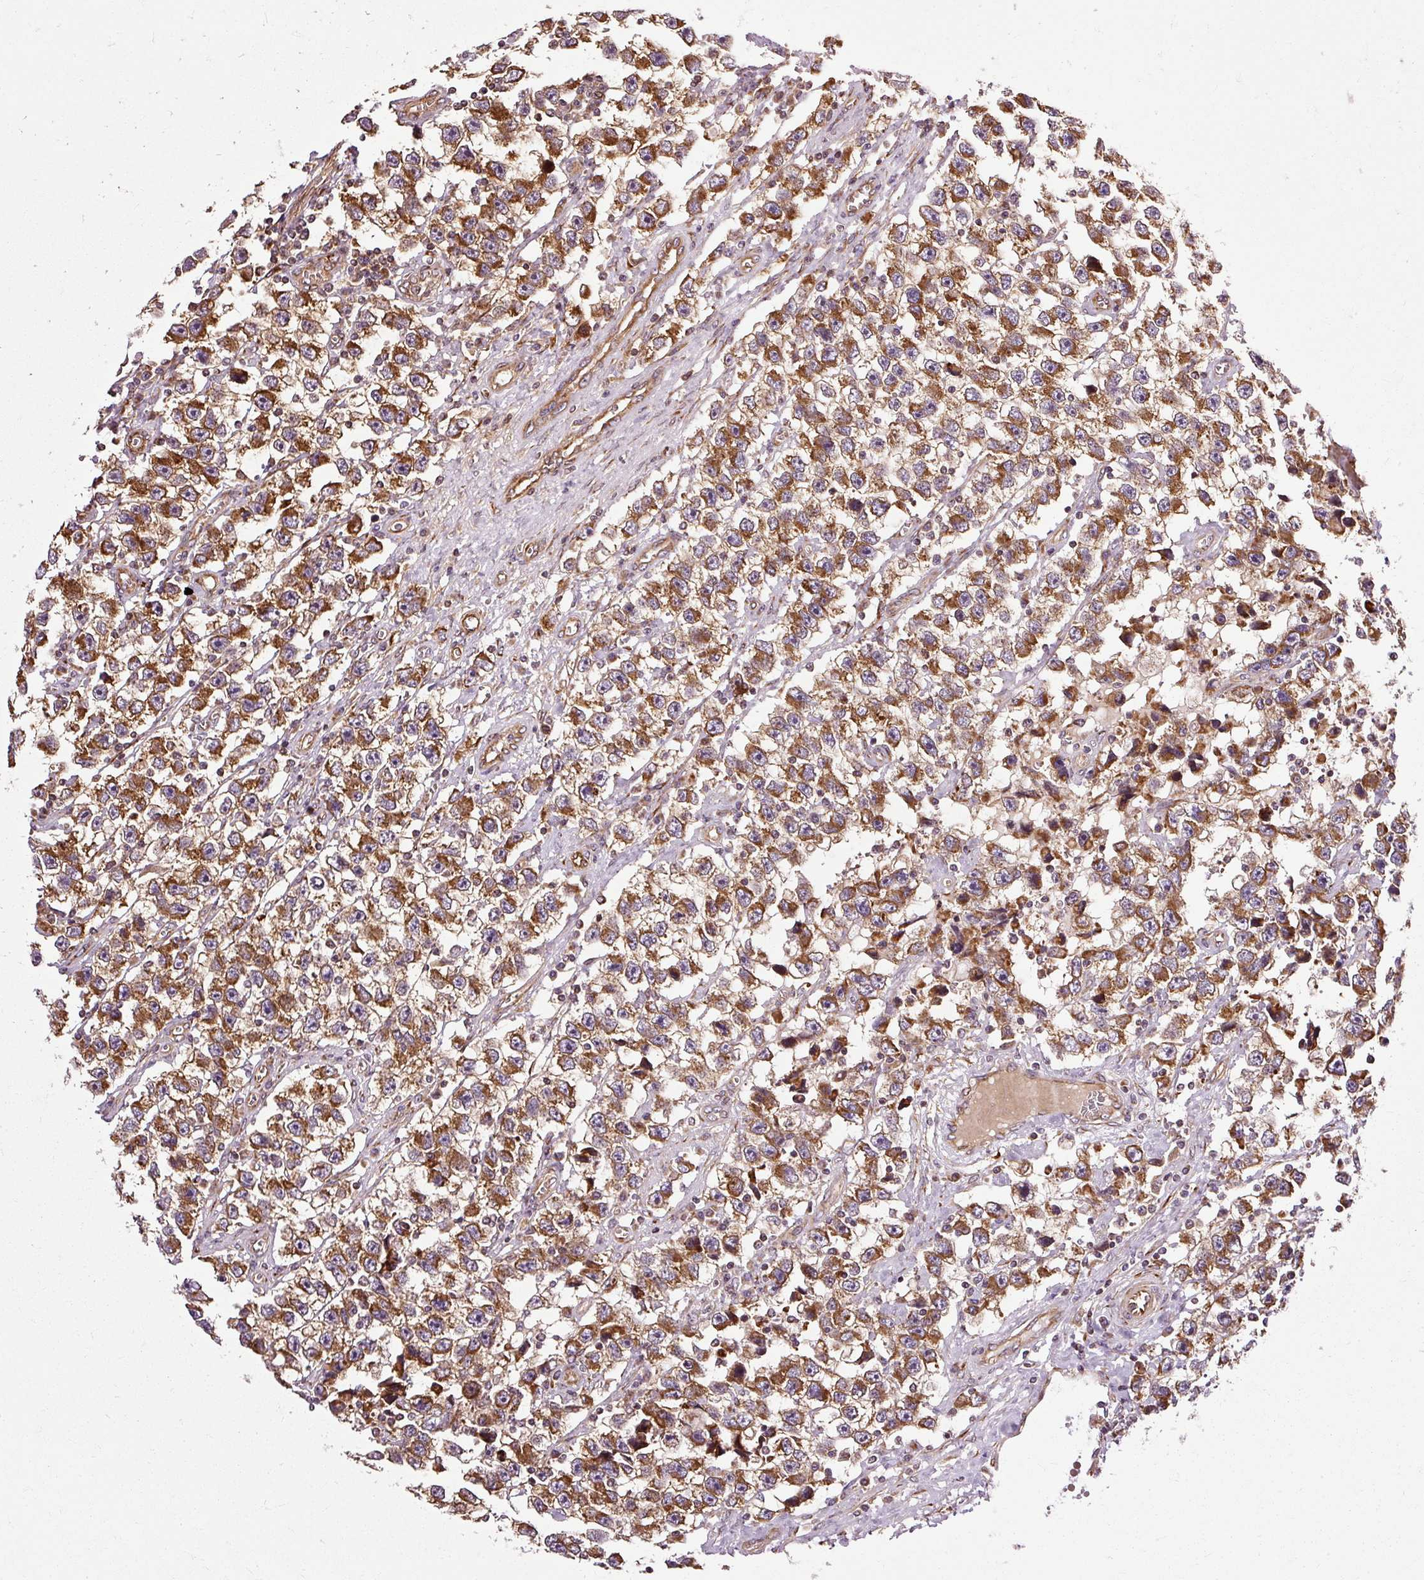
{"staining": {"intensity": "strong", "quantity": ">75%", "location": "cytoplasmic/membranous"}, "tissue": "testis cancer", "cell_type": "Tumor cells", "image_type": "cancer", "snomed": [{"axis": "morphology", "description": "Seminoma, NOS"}, {"axis": "topography", "description": "Testis"}], "caption": "Immunohistochemical staining of testis seminoma displays strong cytoplasmic/membranous protein staining in approximately >75% of tumor cells. (DAB IHC with brightfield microscopy, high magnification).", "gene": "ISCU", "patient": {"sex": "male", "age": 33}}